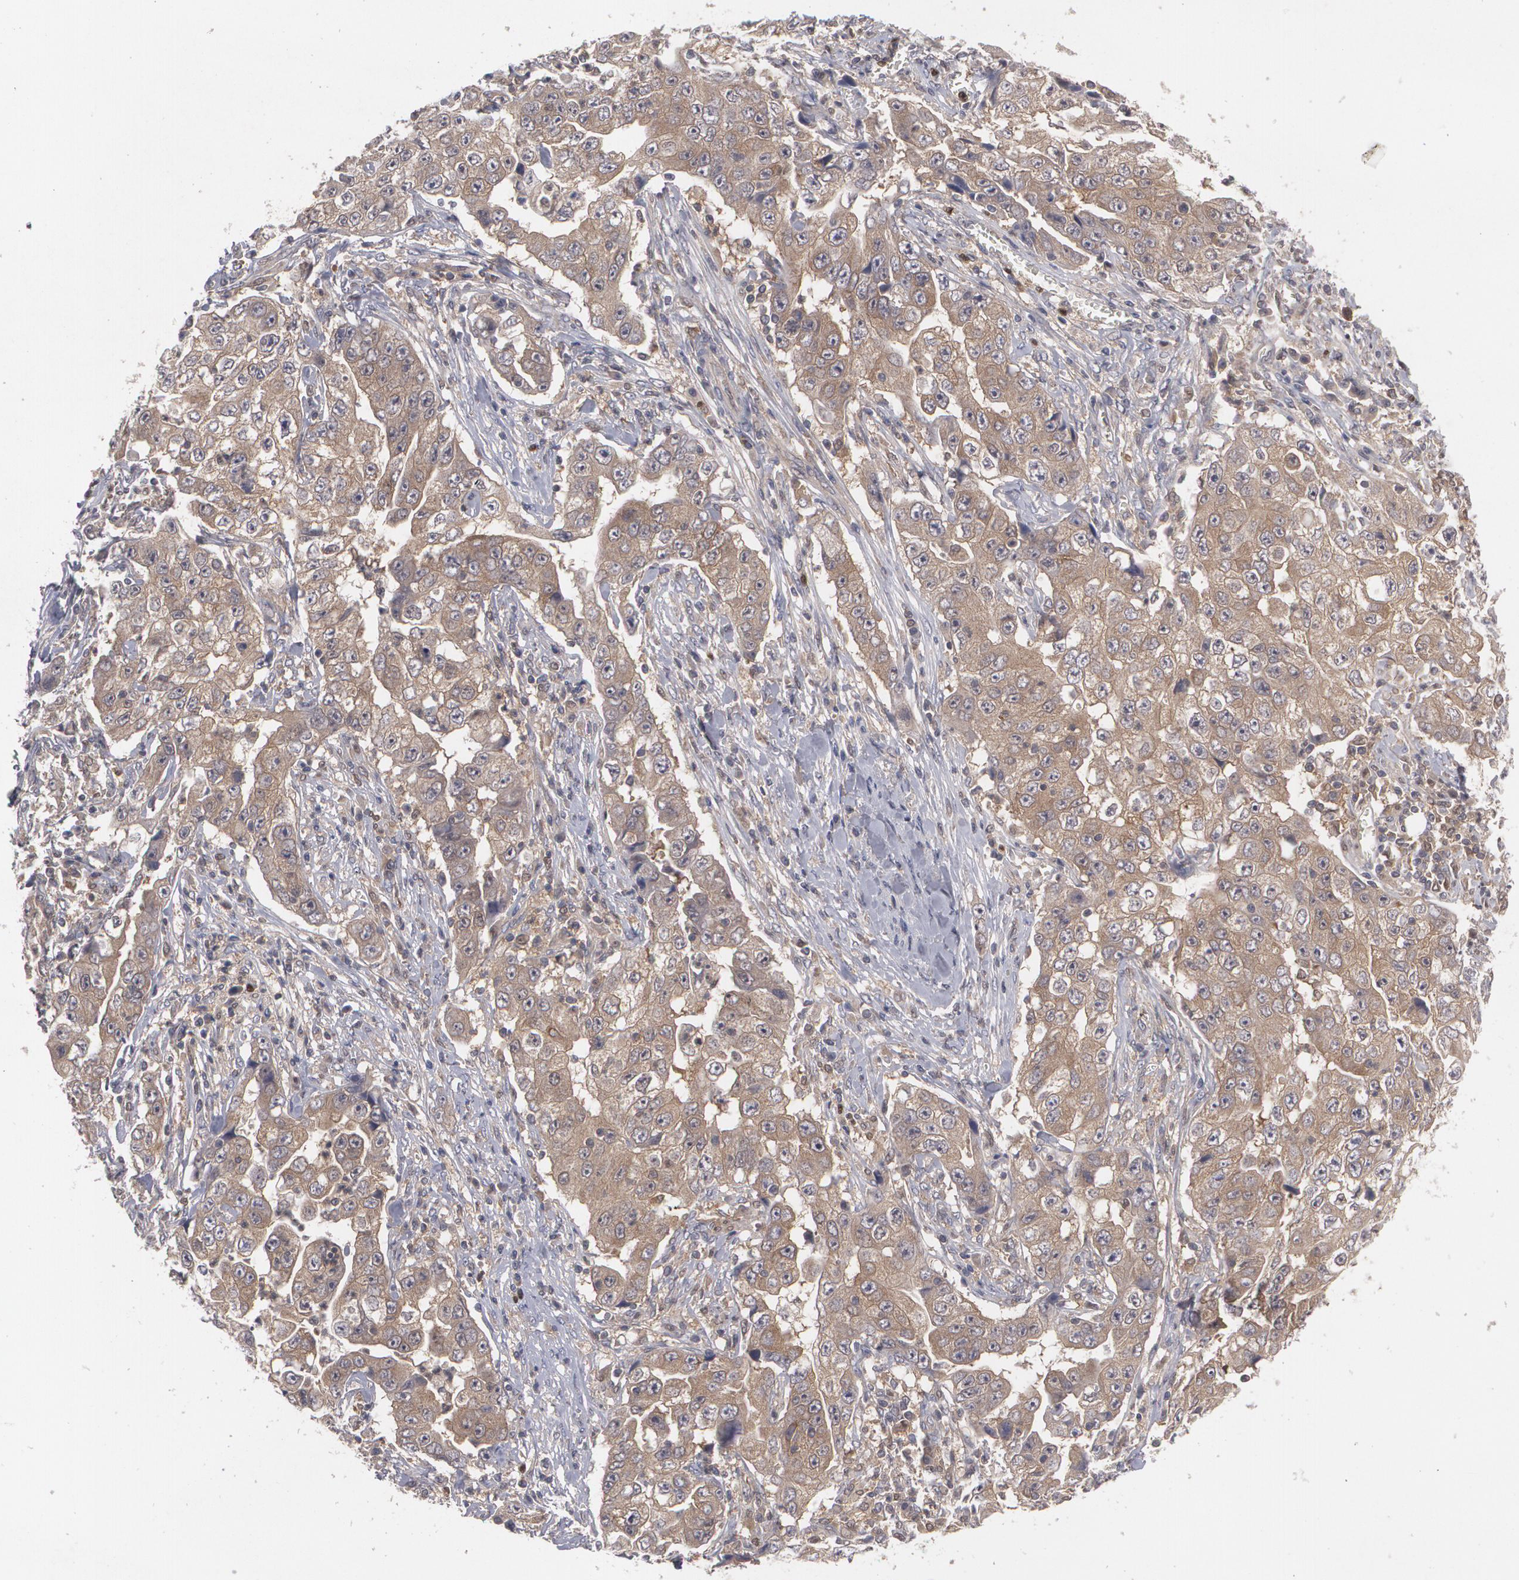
{"staining": {"intensity": "weak", "quantity": ">75%", "location": "cytoplasmic/membranous"}, "tissue": "lung cancer", "cell_type": "Tumor cells", "image_type": "cancer", "snomed": [{"axis": "morphology", "description": "Squamous cell carcinoma, NOS"}, {"axis": "topography", "description": "Lung"}], "caption": "Weak cytoplasmic/membranous positivity is identified in approximately >75% of tumor cells in lung cancer.", "gene": "HTT", "patient": {"sex": "male", "age": 64}}